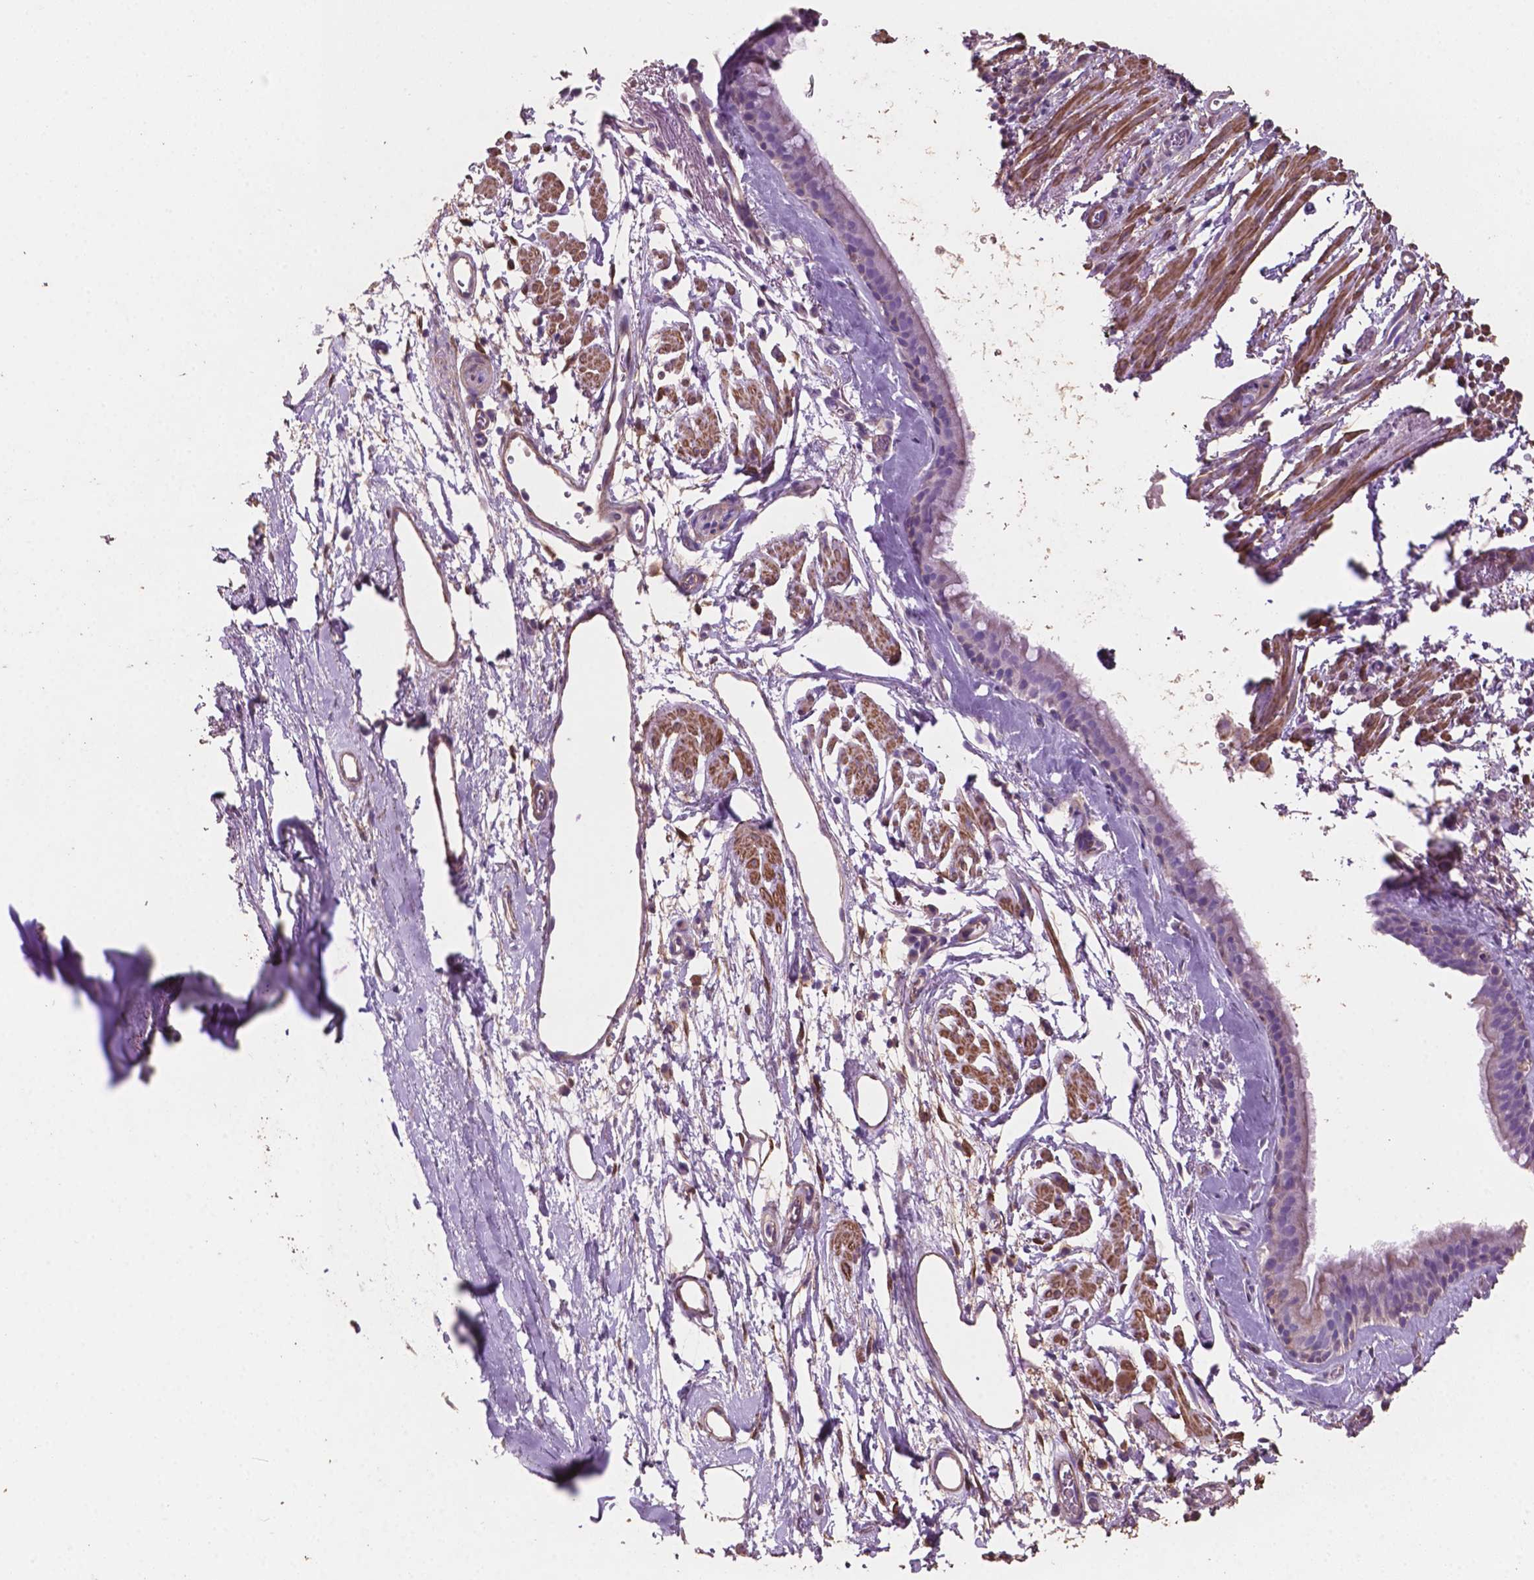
{"staining": {"intensity": "negative", "quantity": "none", "location": "none"}, "tissue": "bronchus", "cell_type": "Respiratory epithelial cells", "image_type": "normal", "snomed": [{"axis": "morphology", "description": "Normal tissue, NOS"}, {"axis": "topography", "description": "Cartilage tissue"}, {"axis": "topography", "description": "Bronchus"}], "caption": "Respiratory epithelial cells are negative for protein expression in unremarkable human bronchus. (Stains: DAB IHC with hematoxylin counter stain, Microscopy: brightfield microscopy at high magnification).", "gene": "COMMD4", "patient": {"sex": "male", "age": 58}}